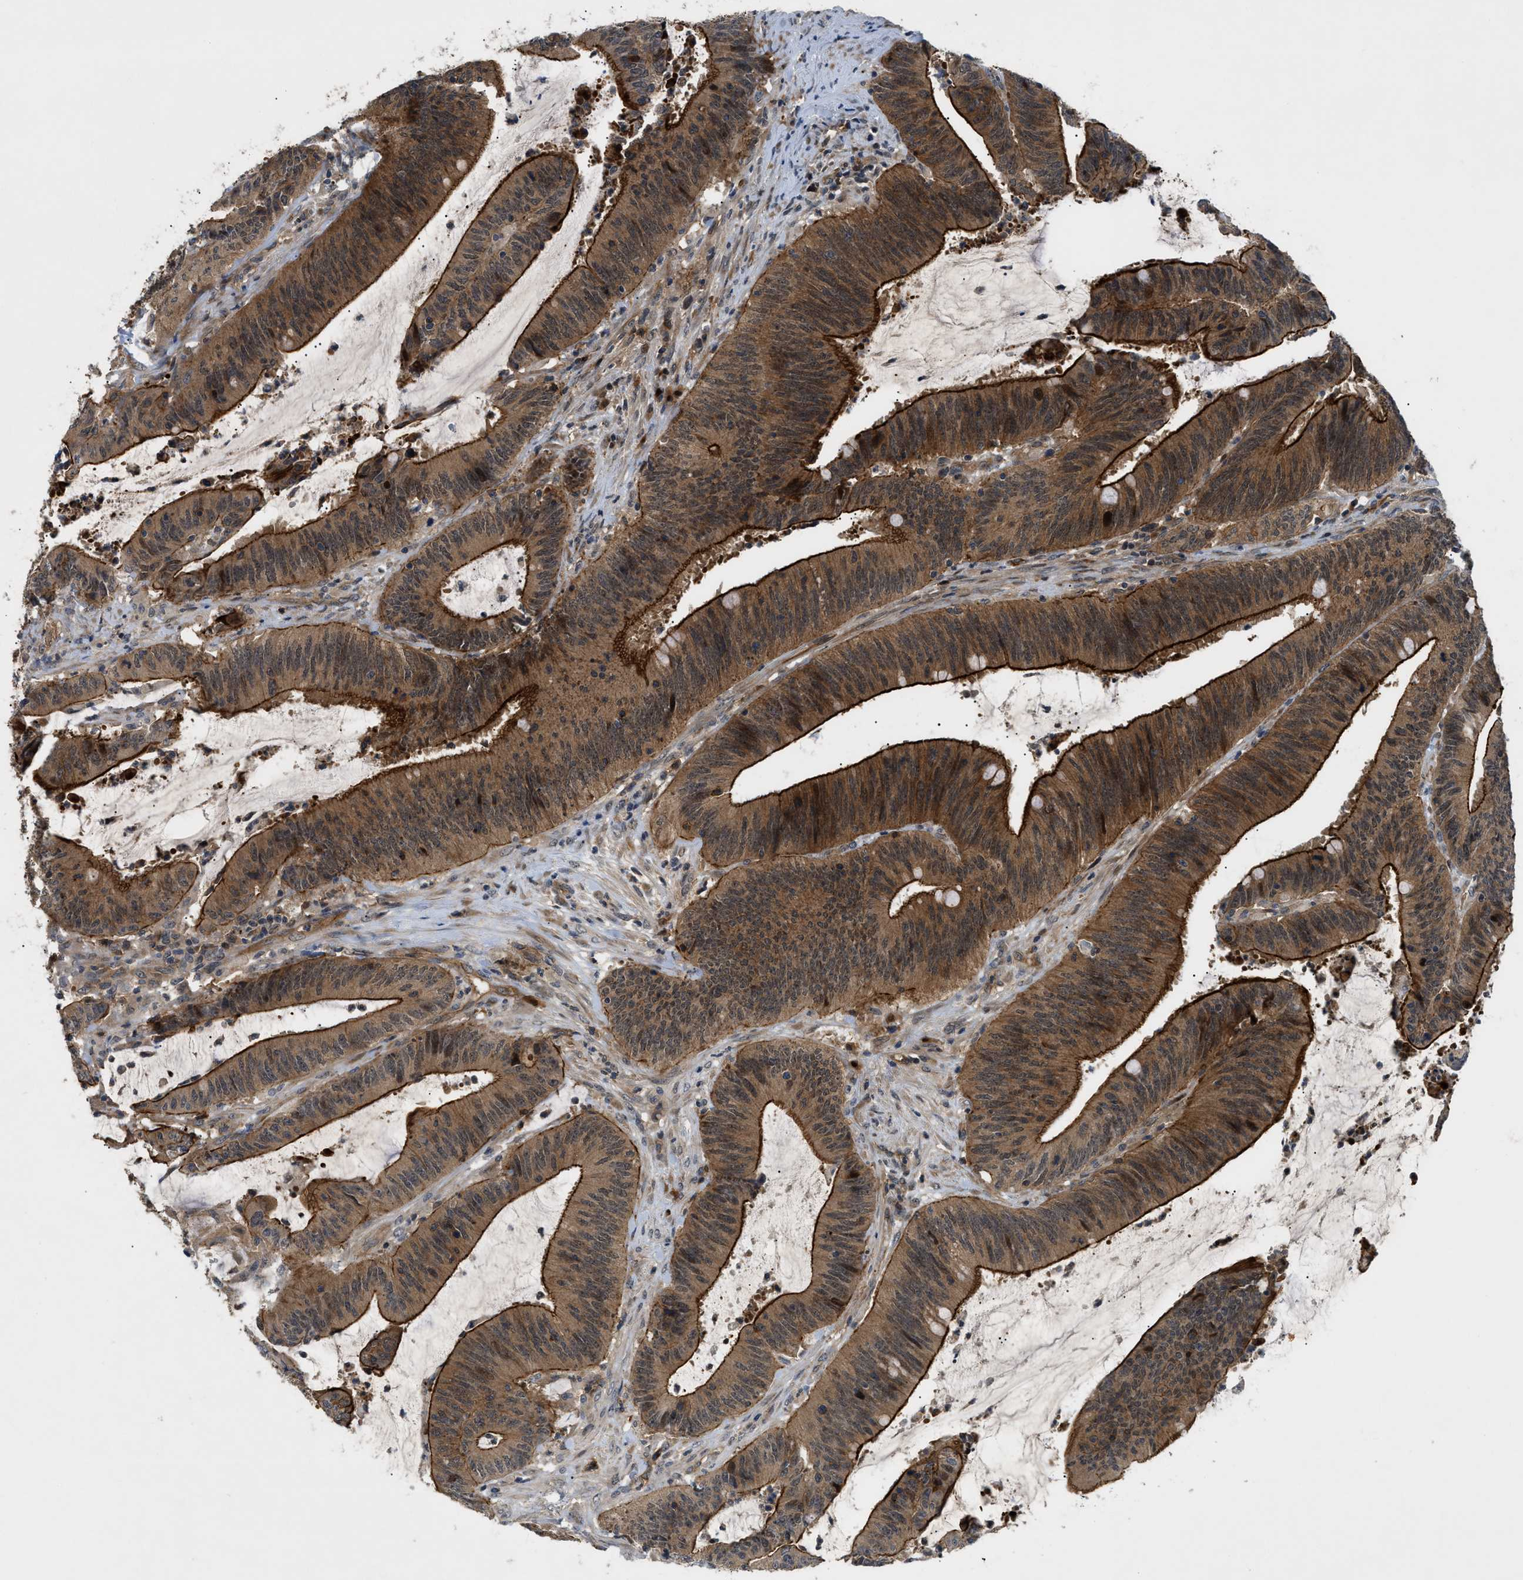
{"staining": {"intensity": "strong", "quantity": ">75%", "location": "cytoplasmic/membranous,nuclear"}, "tissue": "colorectal cancer", "cell_type": "Tumor cells", "image_type": "cancer", "snomed": [{"axis": "morphology", "description": "Normal tissue, NOS"}, {"axis": "morphology", "description": "Adenocarcinoma, NOS"}, {"axis": "topography", "description": "Rectum"}], "caption": "Immunohistochemical staining of colorectal cancer (adenocarcinoma) displays strong cytoplasmic/membranous and nuclear protein expression in about >75% of tumor cells. The protein of interest is stained brown, and the nuclei are stained in blue (DAB IHC with brightfield microscopy, high magnification).", "gene": "TRAK2", "patient": {"sex": "female", "age": 66}}